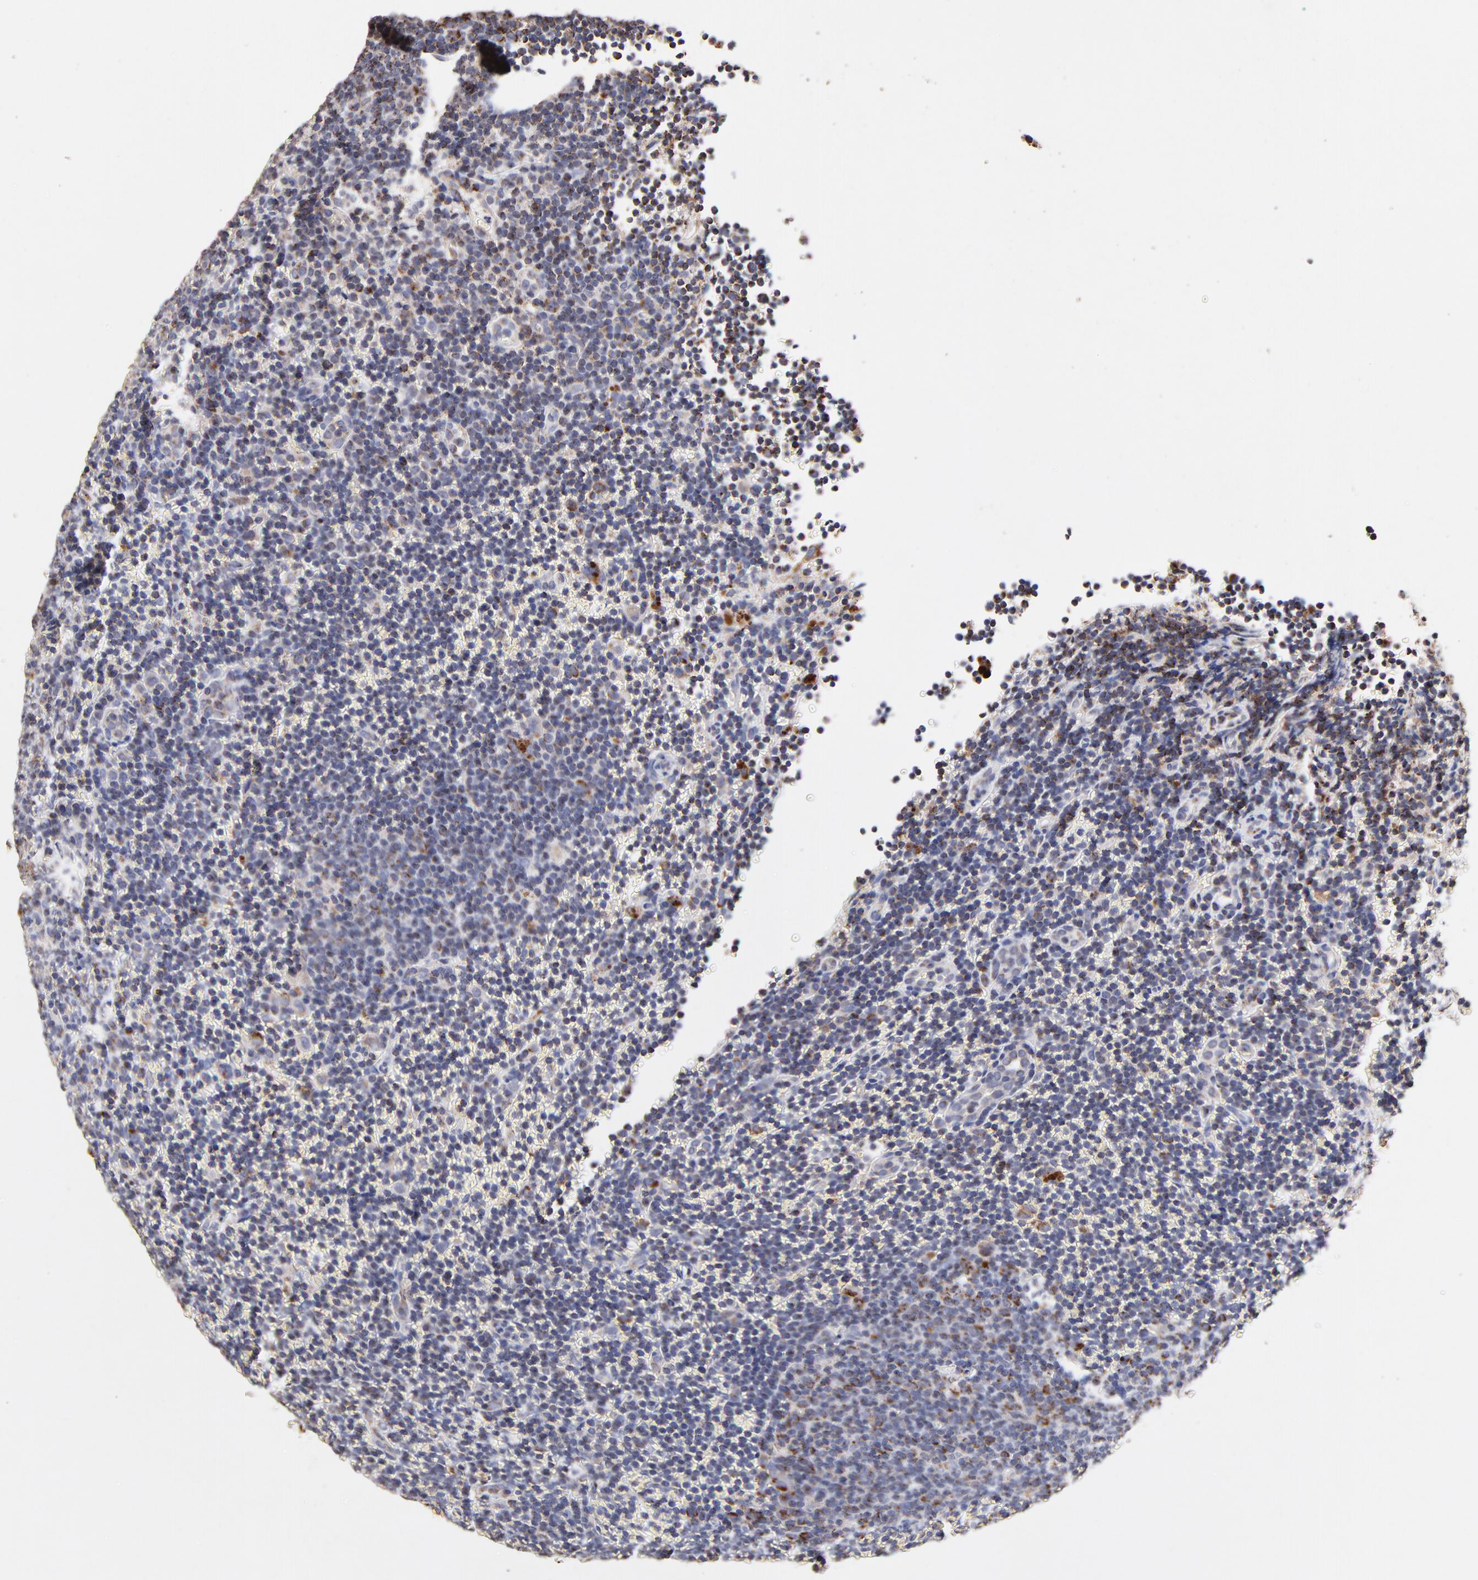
{"staining": {"intensity": "moderate", "quantity": "<25%", "location": "cytoplasmic/membranous"}, "tissue": "lymphoma", "cell_type": "Tumor cells", "image_type": "cancer", "snomed": [{"axis": "morphology", "description": "Malignant lymphoma, non-Hodgkin's type, Low grade"}, {"axis": "topography", "description": "Lymph node"}], "caption": "Low-grade malignant lymphoma, non-Hodgkin's type stained for a protein shows moderate cytoplasmic/membranous positivity in tumor cells.", "gene": "SSBP1", "patient": {"sex": "male", "age": 74}}